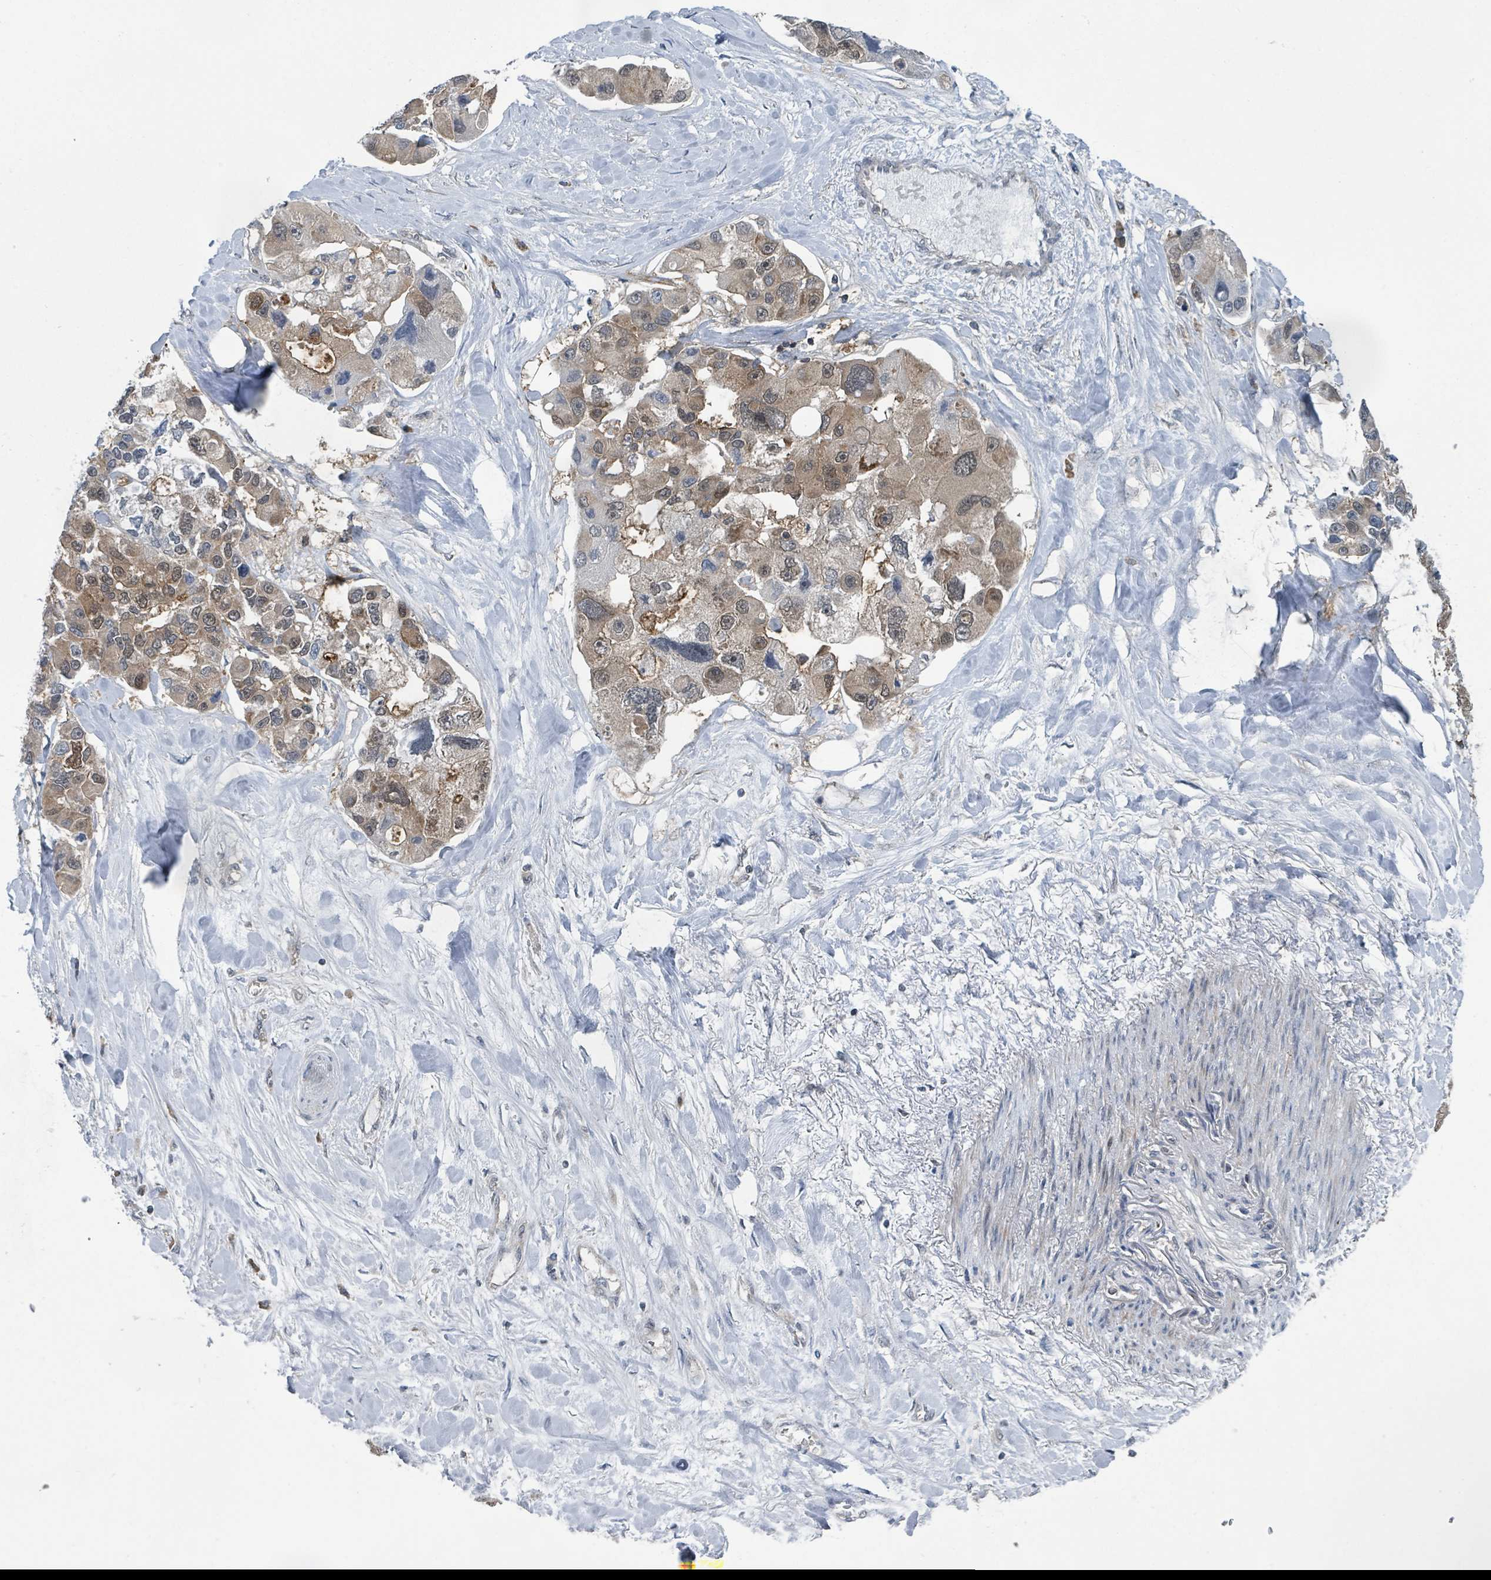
{"staining": {"intensity": "moderate", "quantity": "25%-75%", "location": "cytoplasmic/membranous,nuclear"}, "tissue": "lung cancer", "cell_type": "Tumor cells", "image_type": "cancer", "snomed": [{"axis": "morphology", "description": "Adenocarcinoma, NOS"}, {"axis": "topography", "description": "Lung"}], "caption": "Immunohistochemical staining of lung cancer exhibits moderate cytoplasmic/membranous and nuclear protein positivity in about 25%-75% of tumor cells. The staining was performed using DAB, with brown indicating positive protein expression. Nuclei are stained blue with hematoxylin.", "gene": "GOLGA7", "patient": {"sex": "female", "age": 54}}